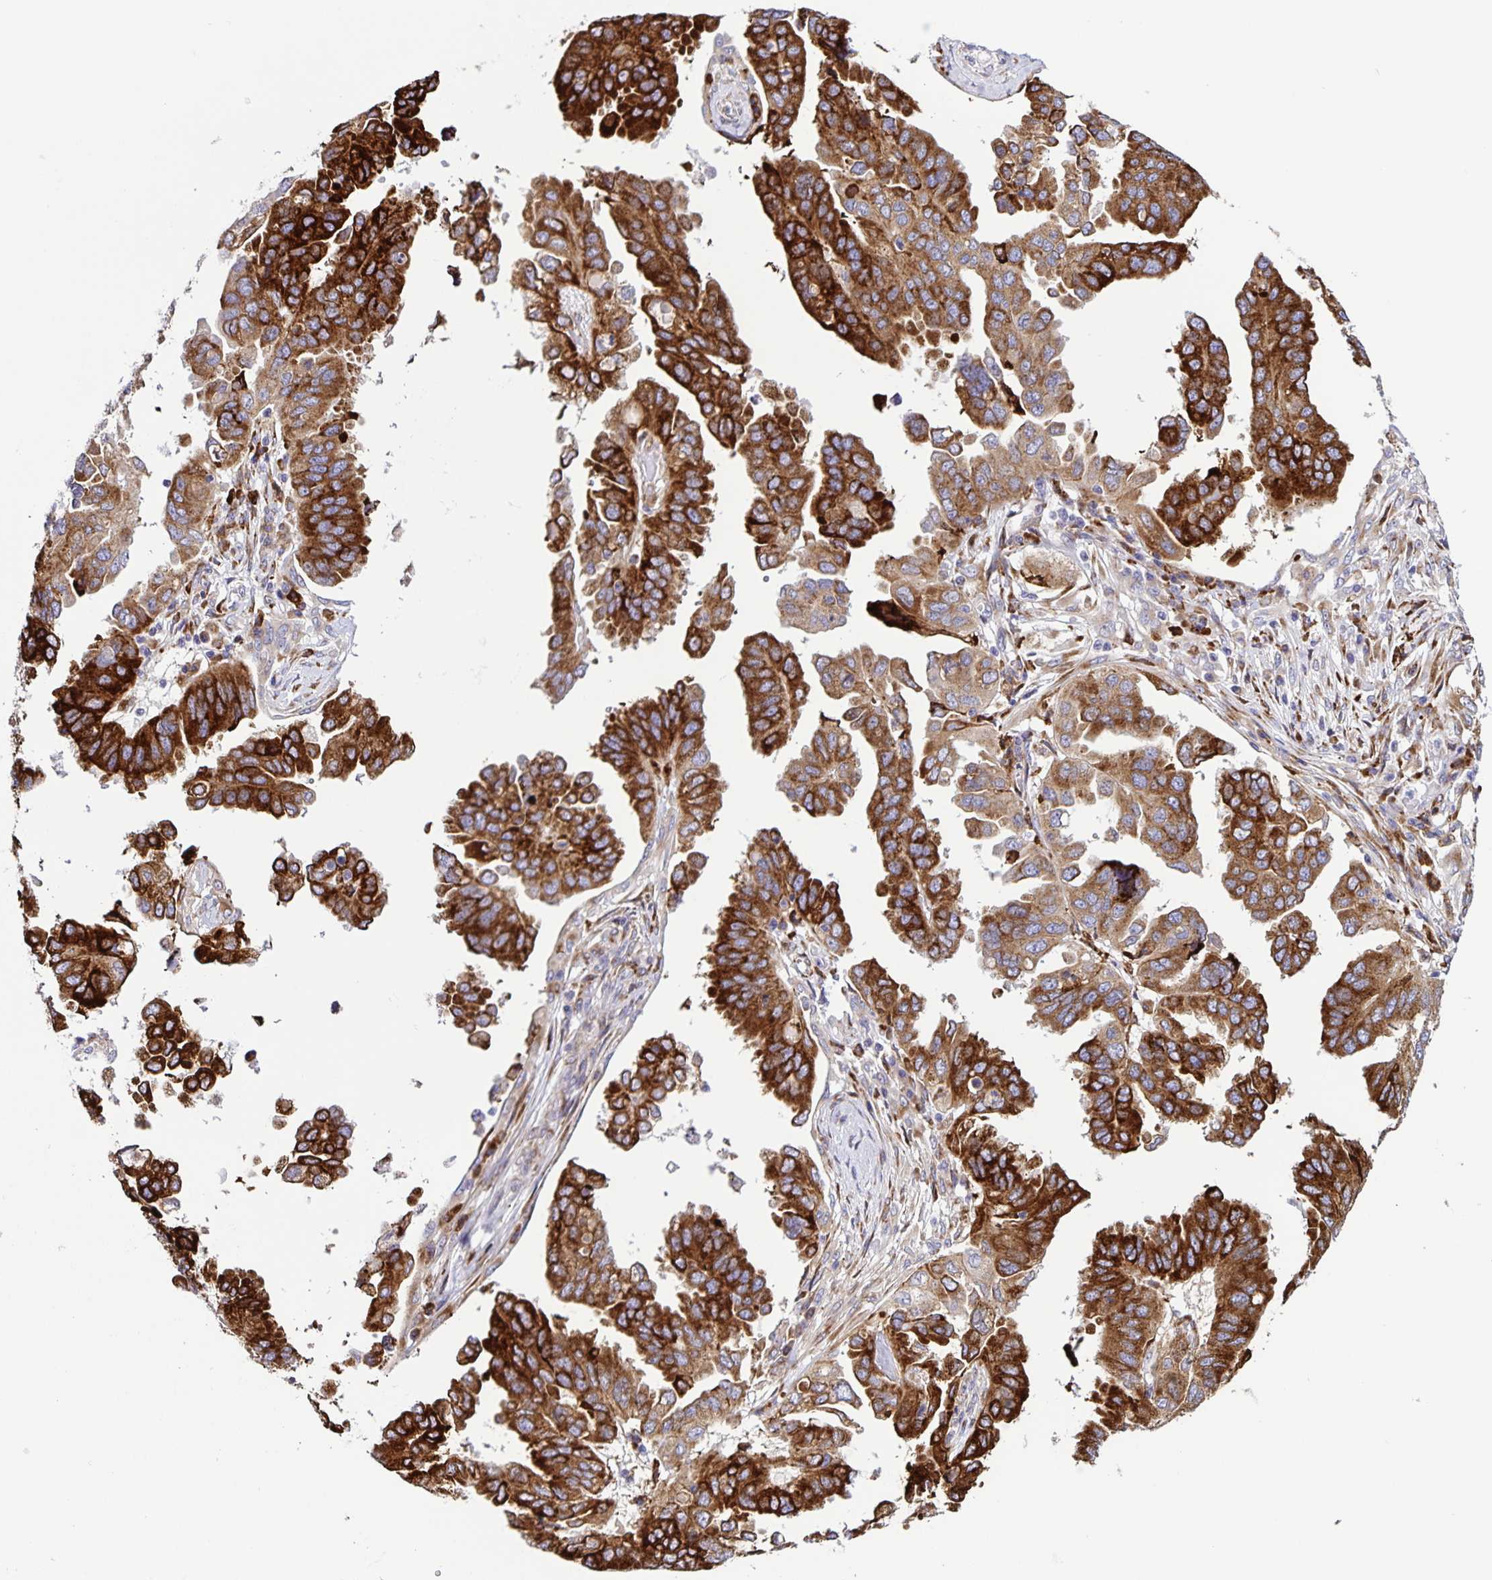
{"staining": {"intensity": "strong", "quantity": ">75%", "location": "cytoplasmic/membranous"}, "tissue": "ovarian cancer", "cell_type": "Tumor cells", "image_type": "cancer", "snomed": [{"axis": "morphology", "description": "Cystadenocarcinoma, serous, NOS"}, {"axis": "topography", "description": "Ovary"}], "caption": "Approximately >75% of tumor cells in ovarian cancer demonstrate strong cytoplasmic/membranous protein expression as visualized by brown immunohistochemical staining.", "gene": "OSBPL5", "patient": {"sex": "female", "age": 79}}